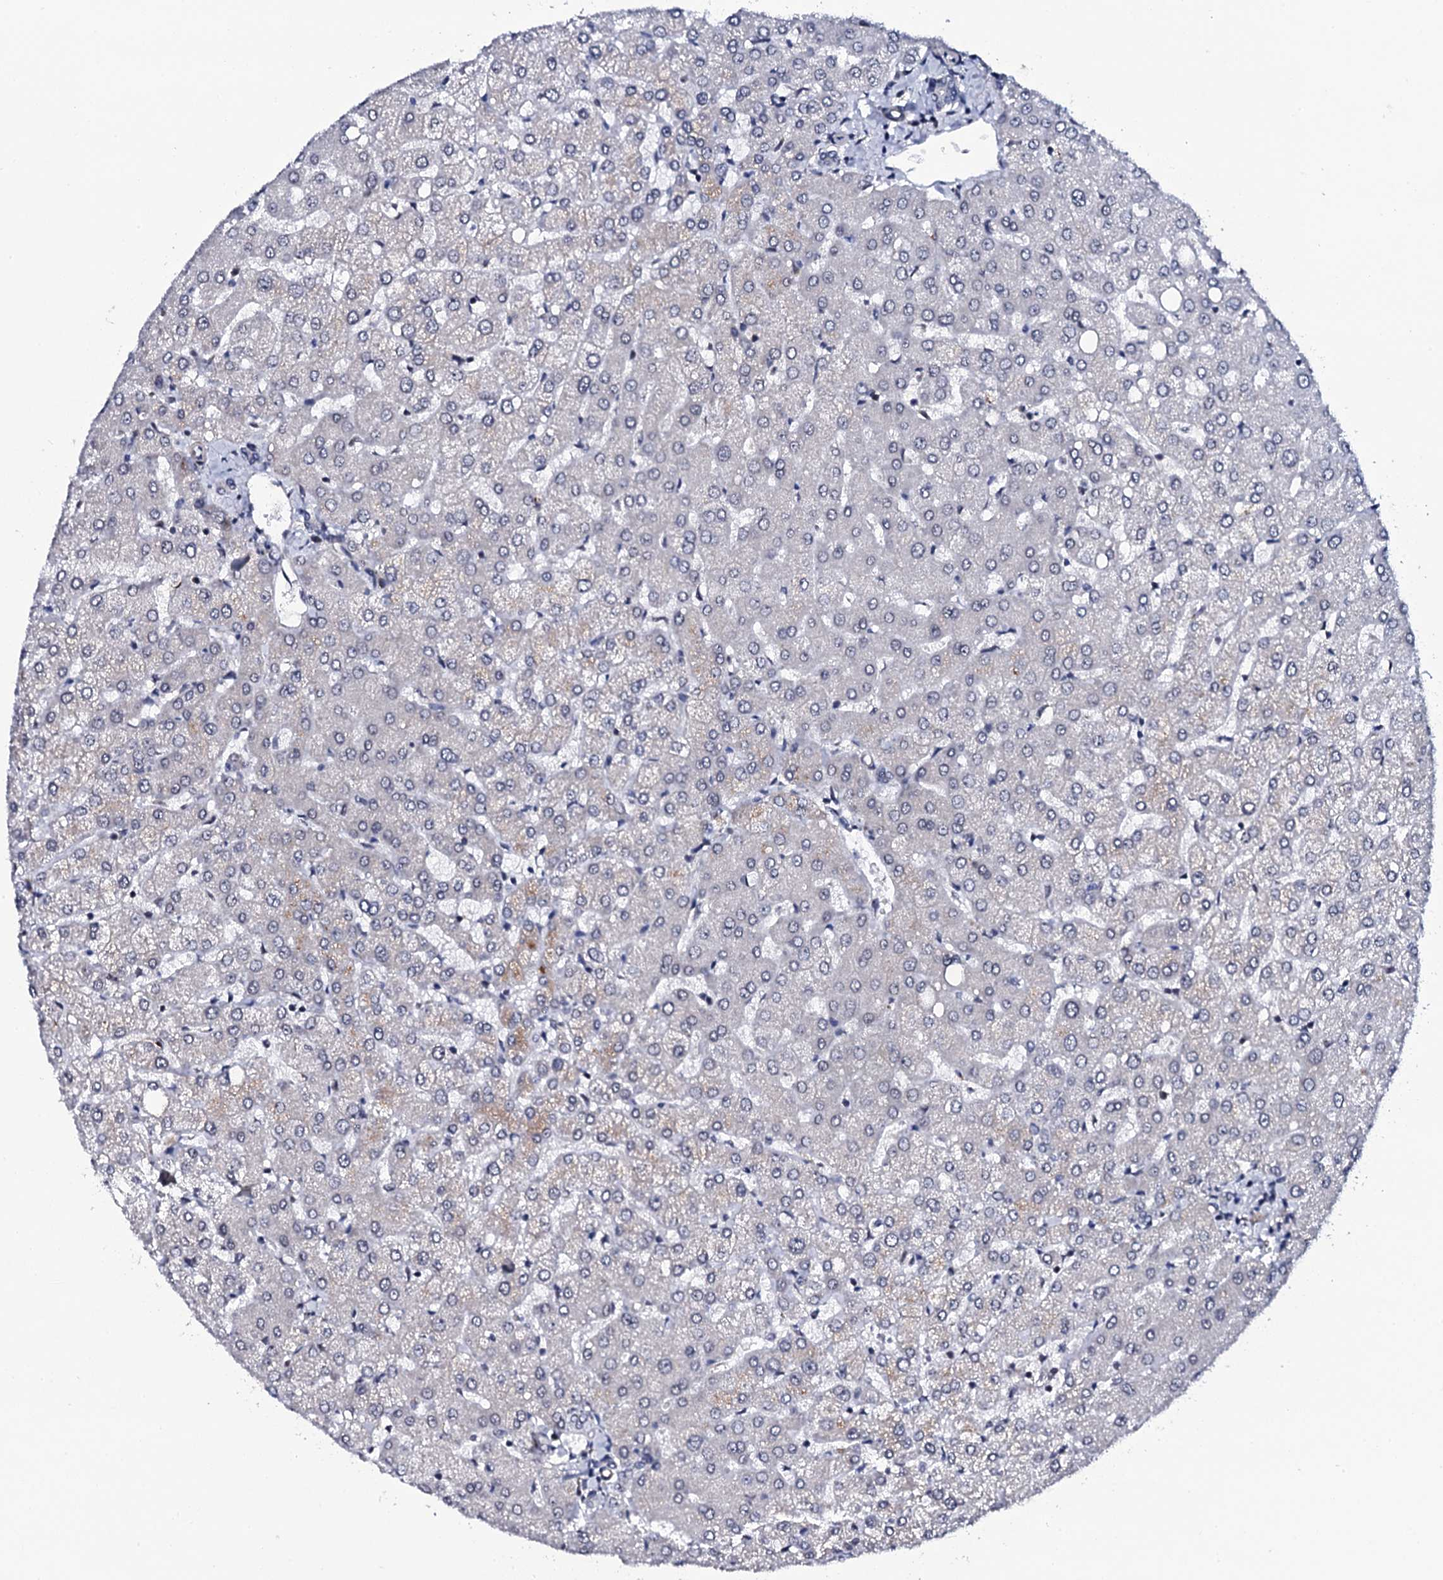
{"staining": {"intensity": "negative", "quantity": "none", "location": "none"}, "tissue": "liver", "cell_type": "Cholangiocytes", "image_type": "normal", "snomed": [{"axis": "morphology", "description": "Normal tissue, NOS"}, {"axis": "topography", "description": "Liver"}], "caption": "Immunohistochemistry of unremarkable human liver reveals no expression in cholangiocytes.", "gene": "CWC15", "patient": {"sex": "female", "age": 54}}